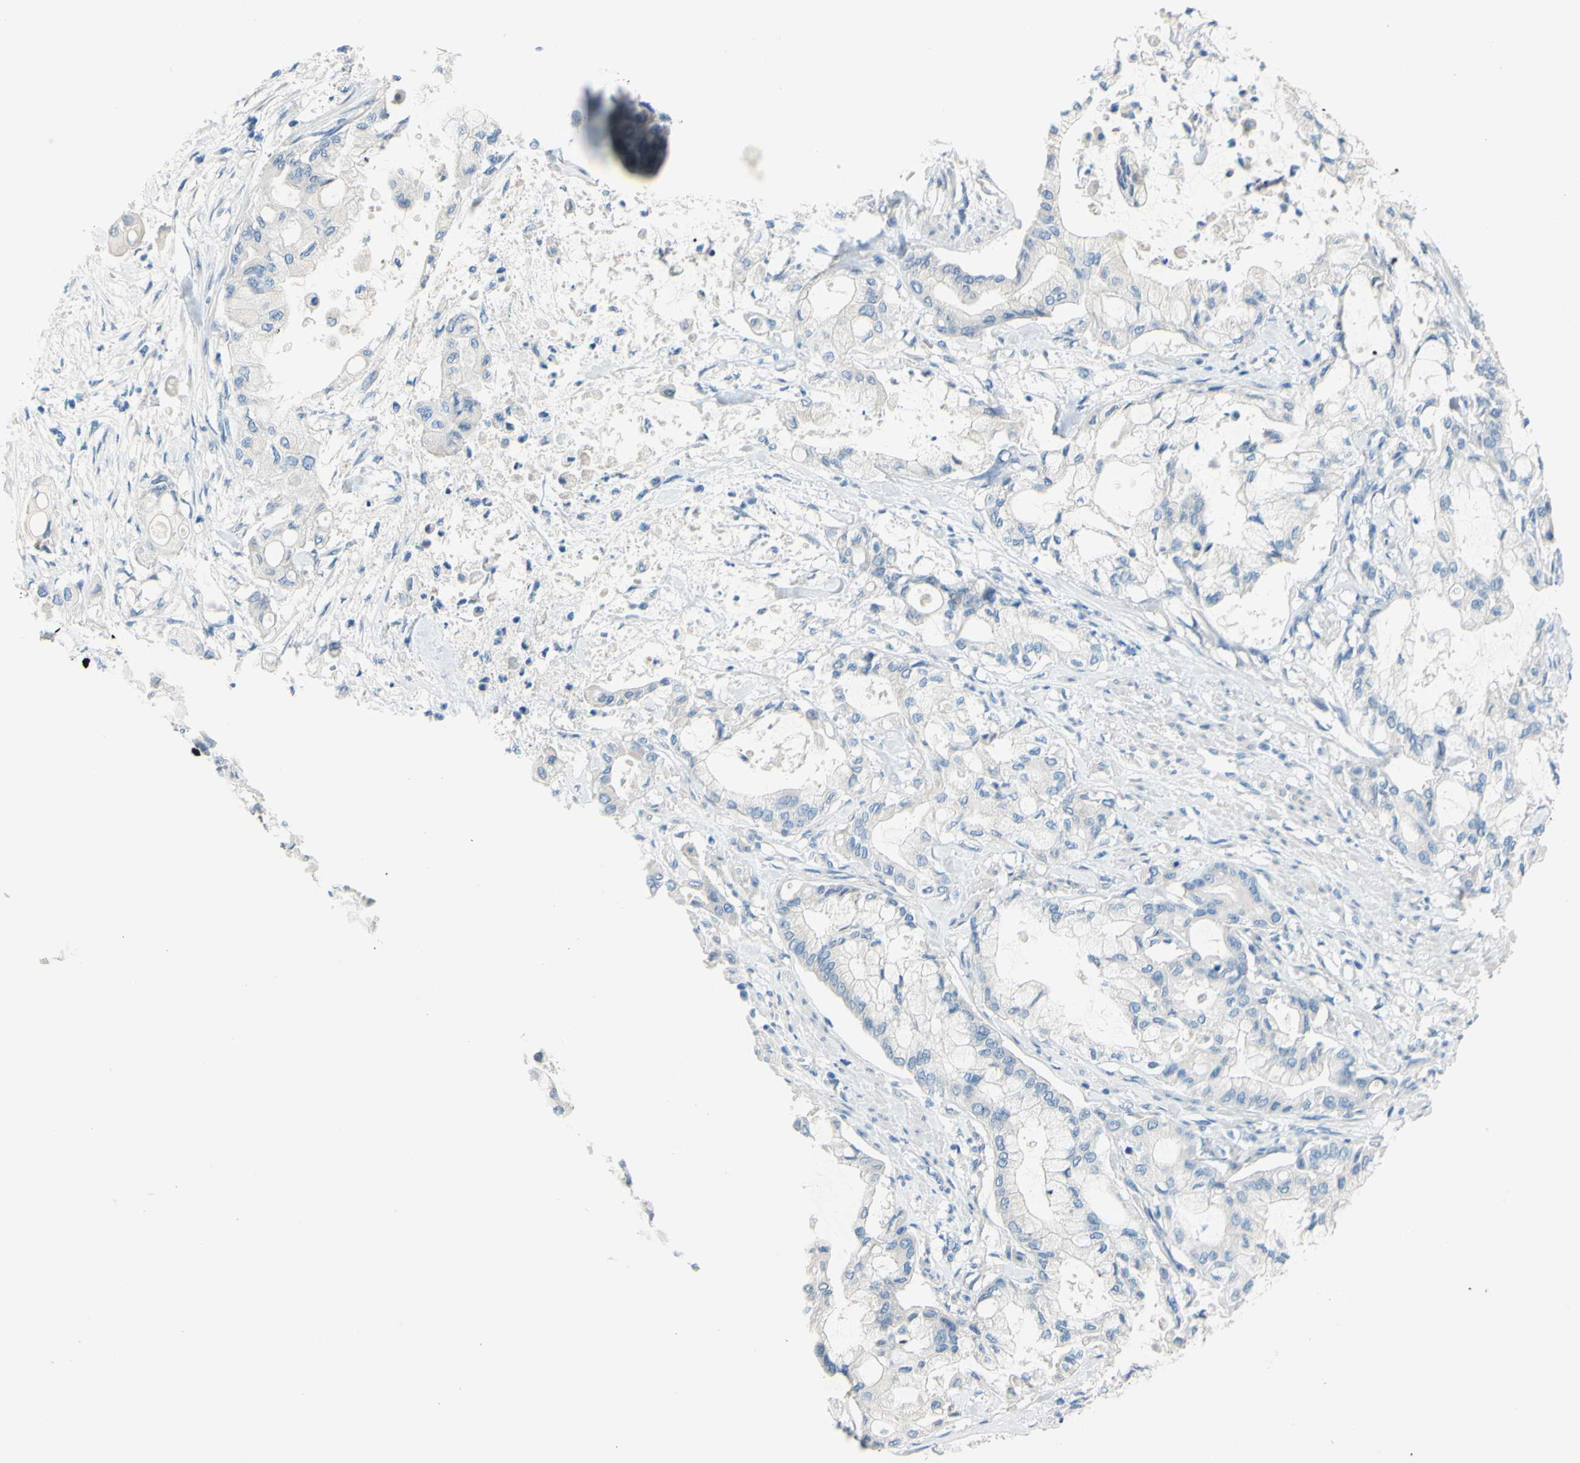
{"staining": {"intensity": "negative", "quantity": "none", "location": "none"}, "tissue": "pancreatic cancer", "cell_type": "Tumor cells", "image_type": "cancer", "snomed": [{"axis": "morphology", "description": "Adenocarcinoma, NOS"}, {"axis": "morphology", "description": "Adenocarcinoma, metastatic, NOS"}, {"axis": "topography", "description": "Lymph node"}, {"axis": "topography", "description": "Pancreas"}, {"axis": "topography", "description": "Duodenum"}], "caption": "Pancreatic cancer (metastatic adenocarcinoma) was stained to show a protein in brown. There is no significant expression in tumor cells.", "gene": "SLC1A2", "patient": {"sex": "female", "age": 64}}